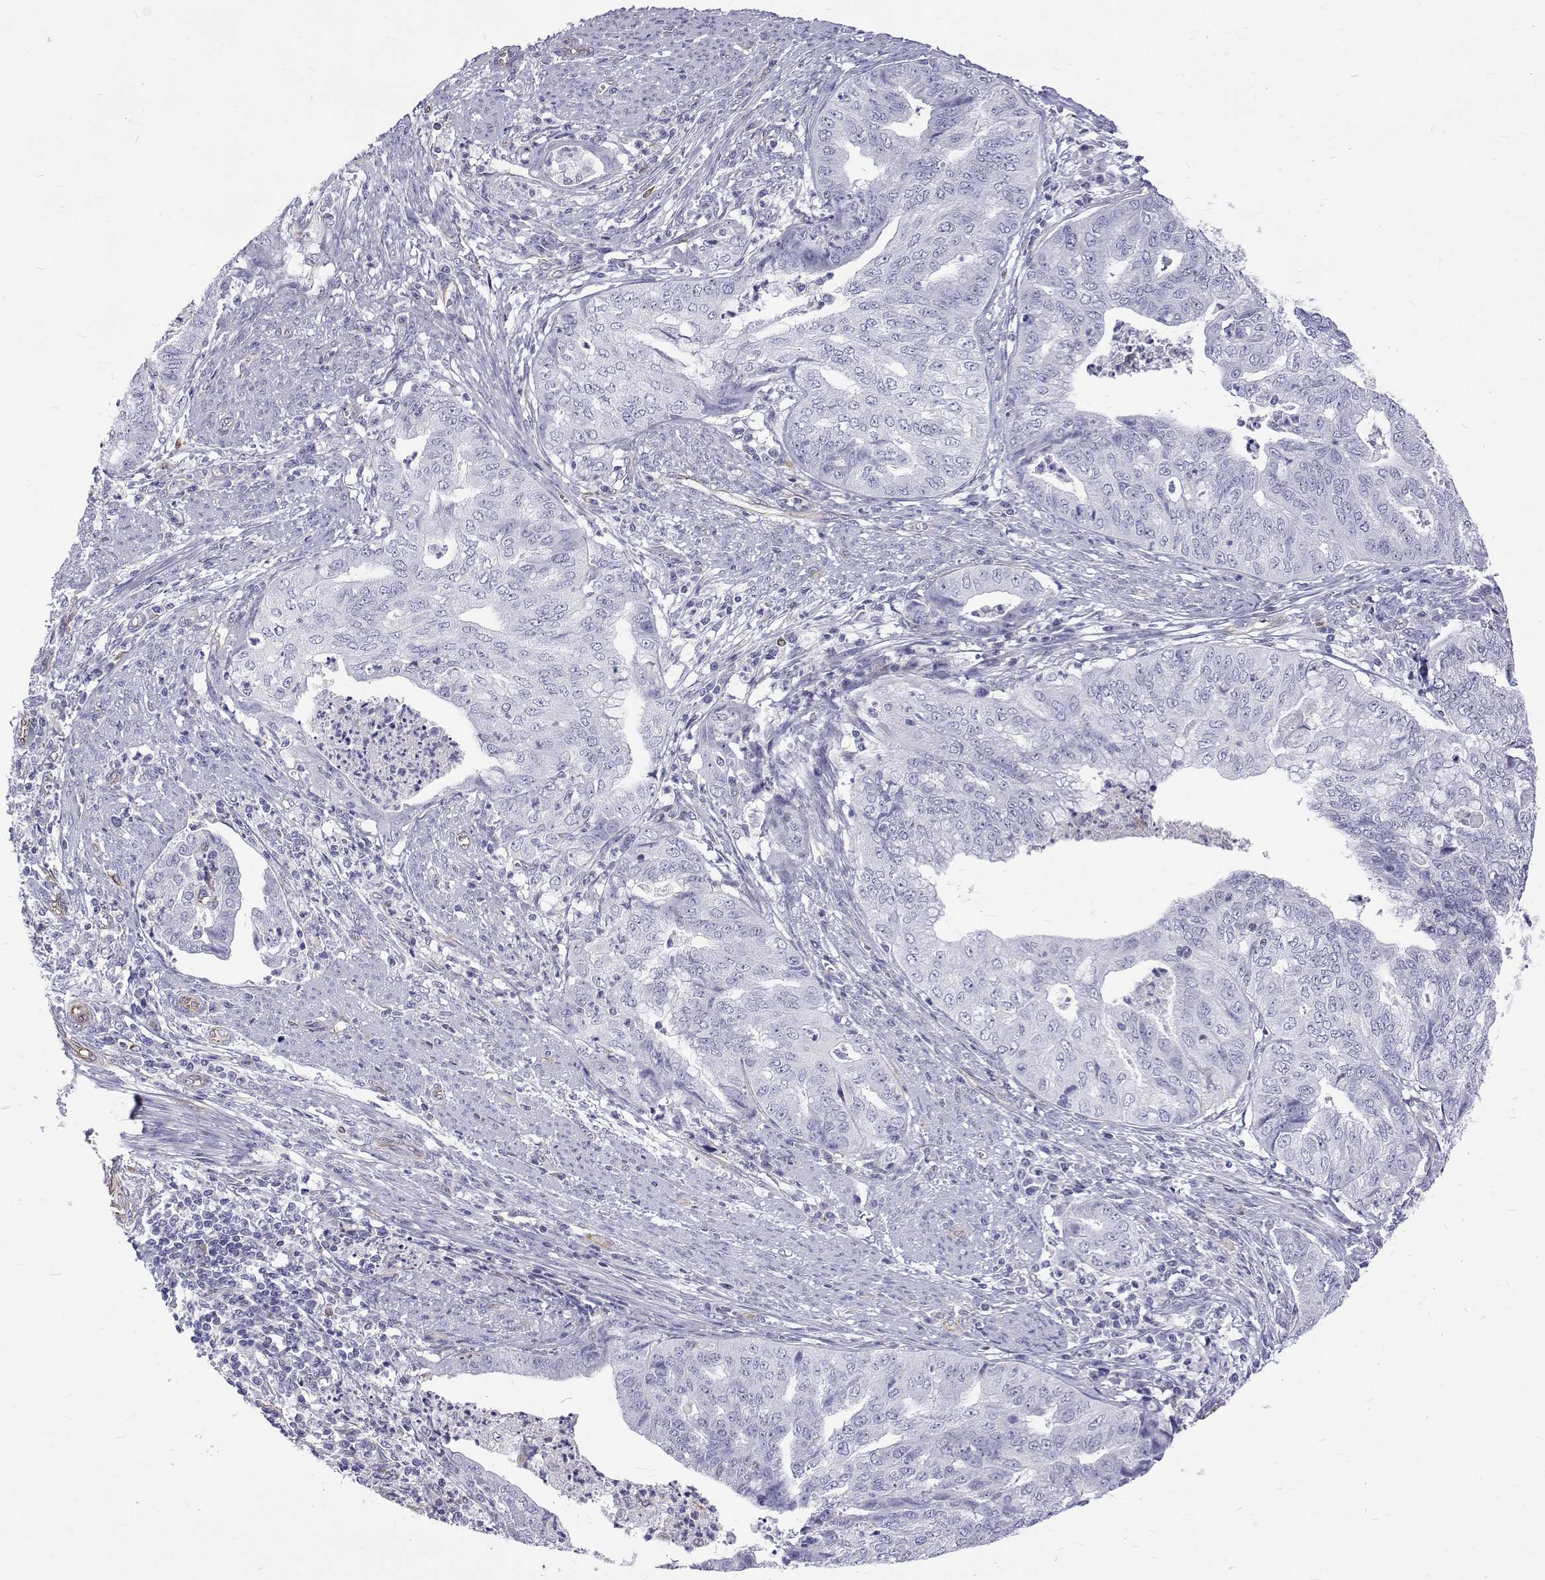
{"staining": {"intensity": "negative", "quantity": "none", "location": "none"}, "tissue": "endometrial cancer", "cell_type": "Tumor cells", "image_type": "cancer", "snomed": [{"axis": "morphology", "description": "Adenocarcinoma, NOS"}, {"axis": "topography", "description": "Endometrium"}], "caption": "Tumor cells show no significant protein positivity in endometrial adenocarcinoma.", "gene": "OPRPN", "patient": {"sex": "female", "age": 79}}